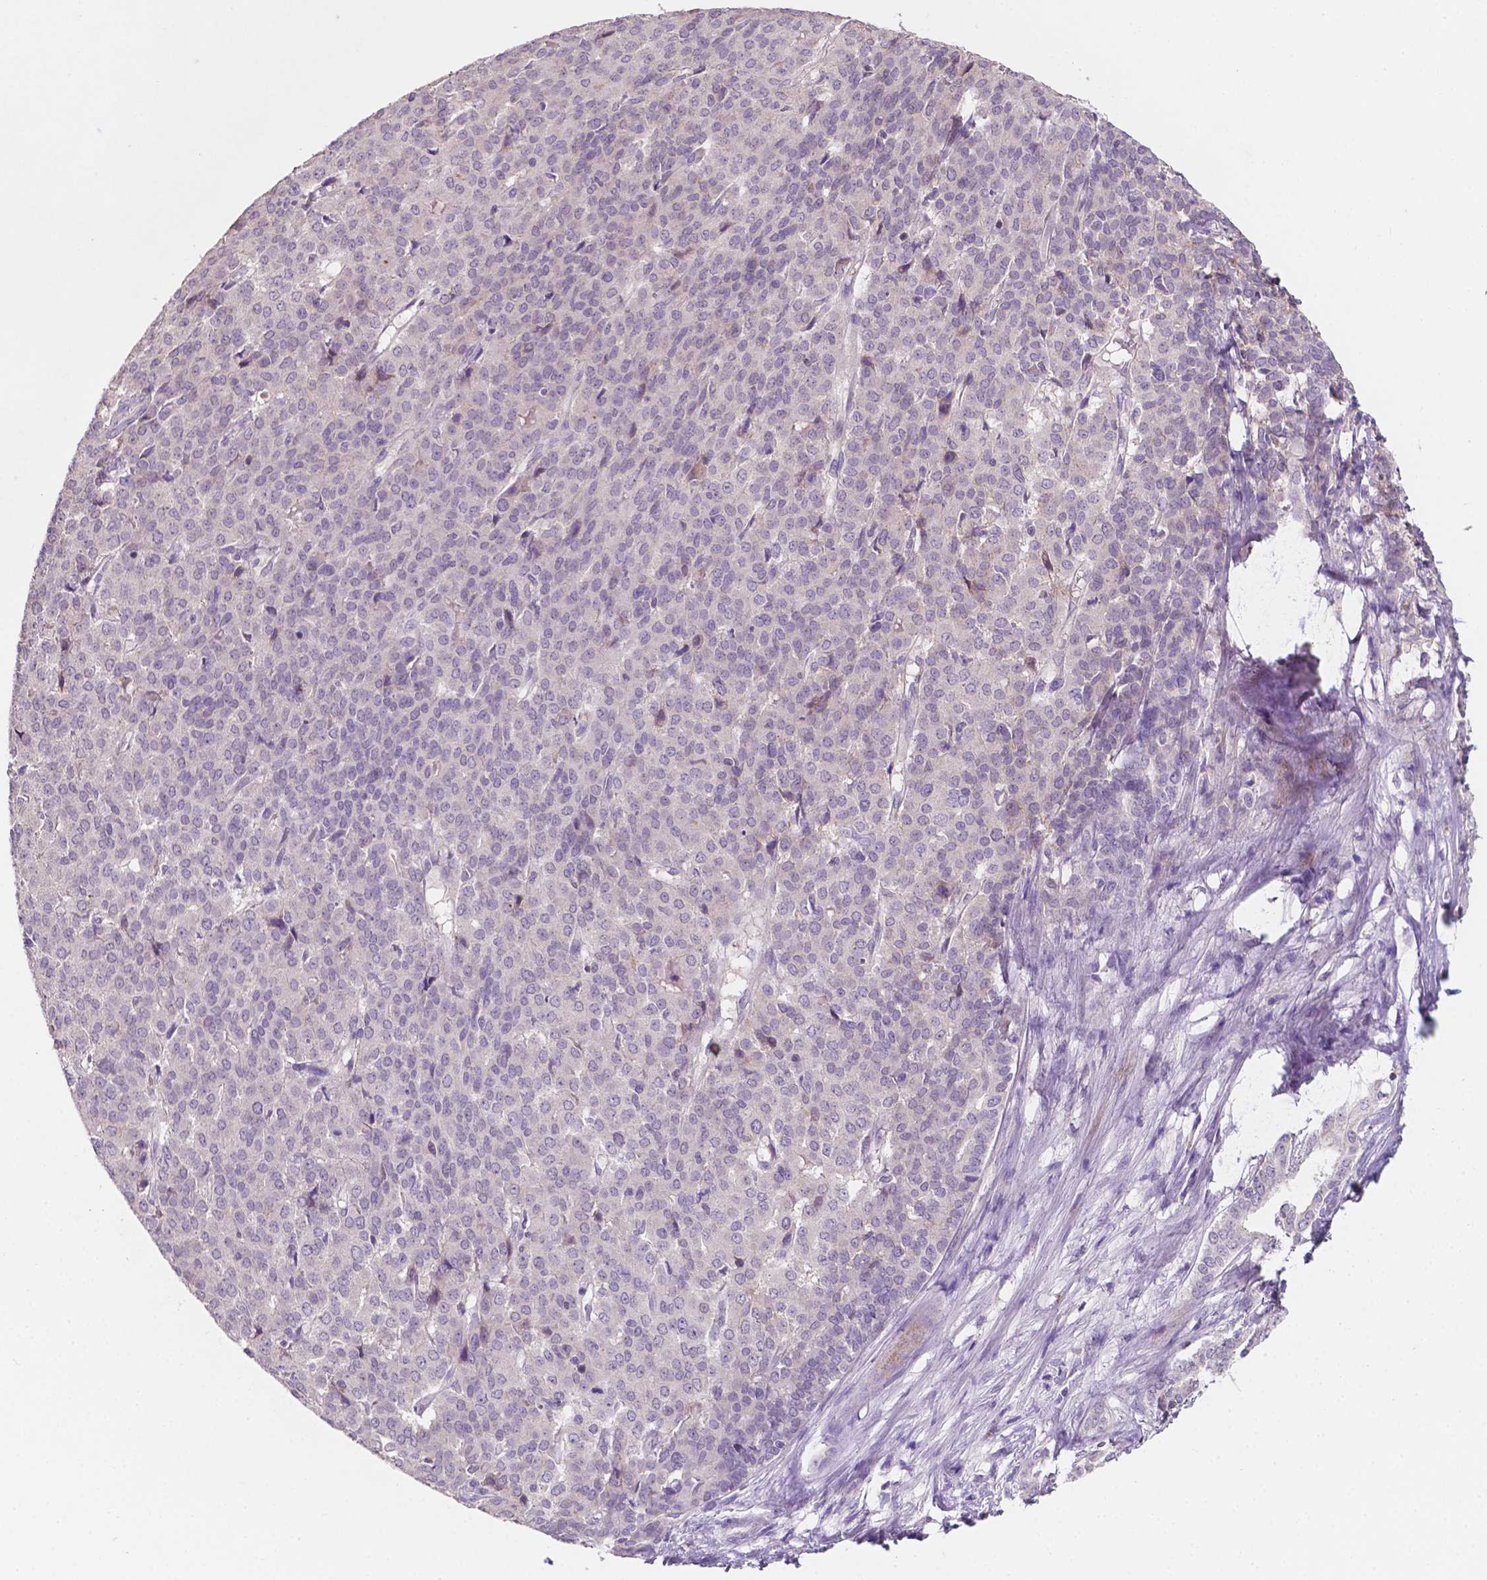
{"staining": {"intensity": "negative", "quantity": "none", "location": "none"}, "tissue": "liver cancer", "cell_type": "Tumor cells", "image_type": "cancer", "snomed": [{"axis": "morphology", "description": "Cholangiocarcinoma"}, {"axis": "topography", "description": "Liver"}], "caption": "The photomicrograph exhibits no significant expression in tumor cells of liver cancer.", "gene": "EGFR", "patient": {"sex": "female", "age": 47}}